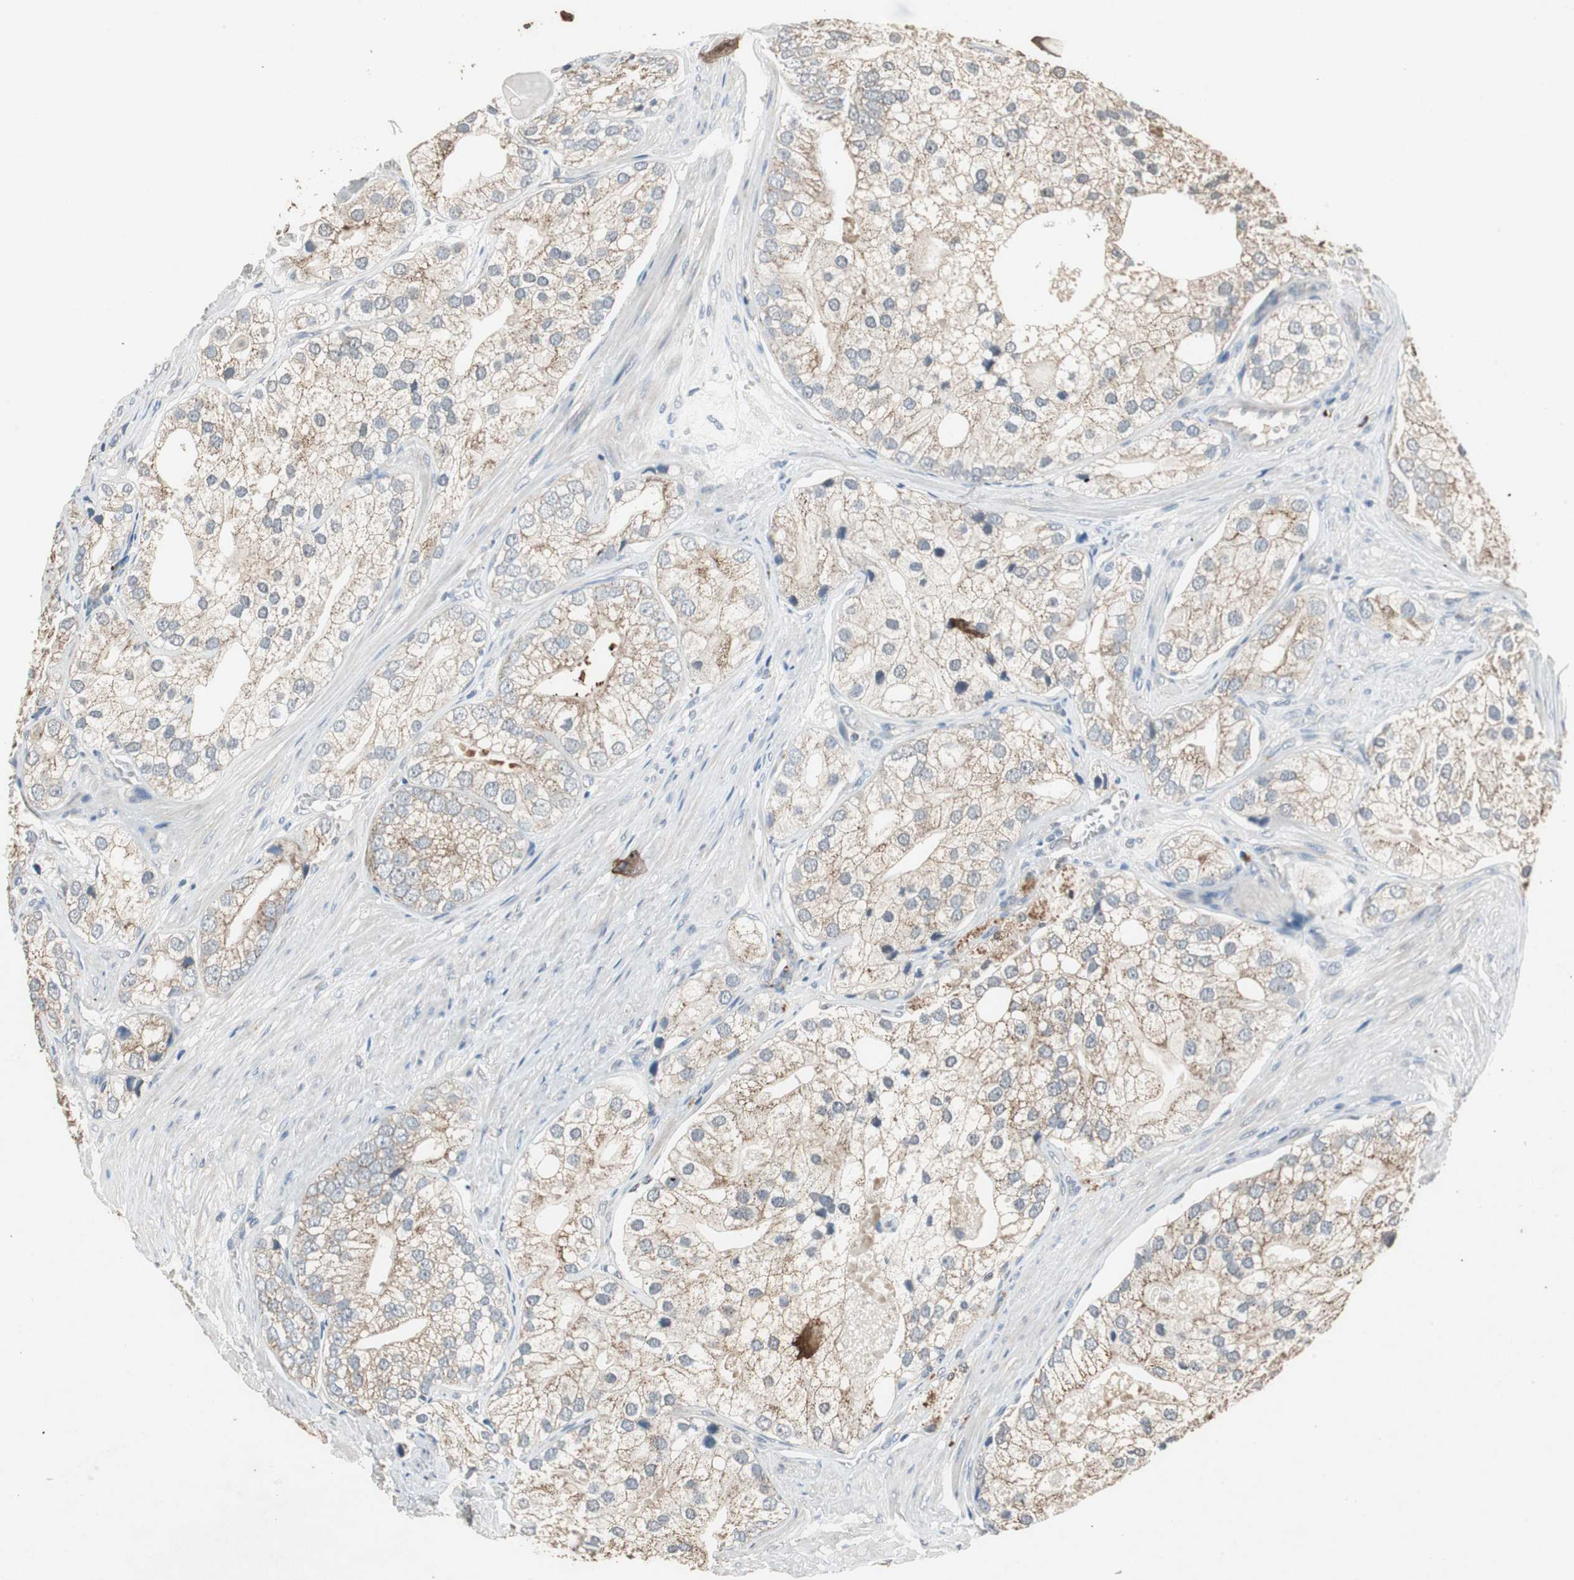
{"staining": {"intensity": "weak", "quantity": "25%-75%", "location": "cytoplasmic/membranous"}, "tissue": "prostate cancer", "cell_type": "Tumor cells", "image_type": "cancer", "snomed": [{"axis": "morphology", "description": "Adenocarcinoma, Low grade"}, {"axis": "topography", "description": "Prostate"}], "caption": "There is low levels of weak cytoplasmic/membranous staining in tumor cells of prostate cancer, as demonstrated by immunohistochemical staining (brown color).", "gene": "PI4KB", "patient": {"sex": "male", "age": 69}}